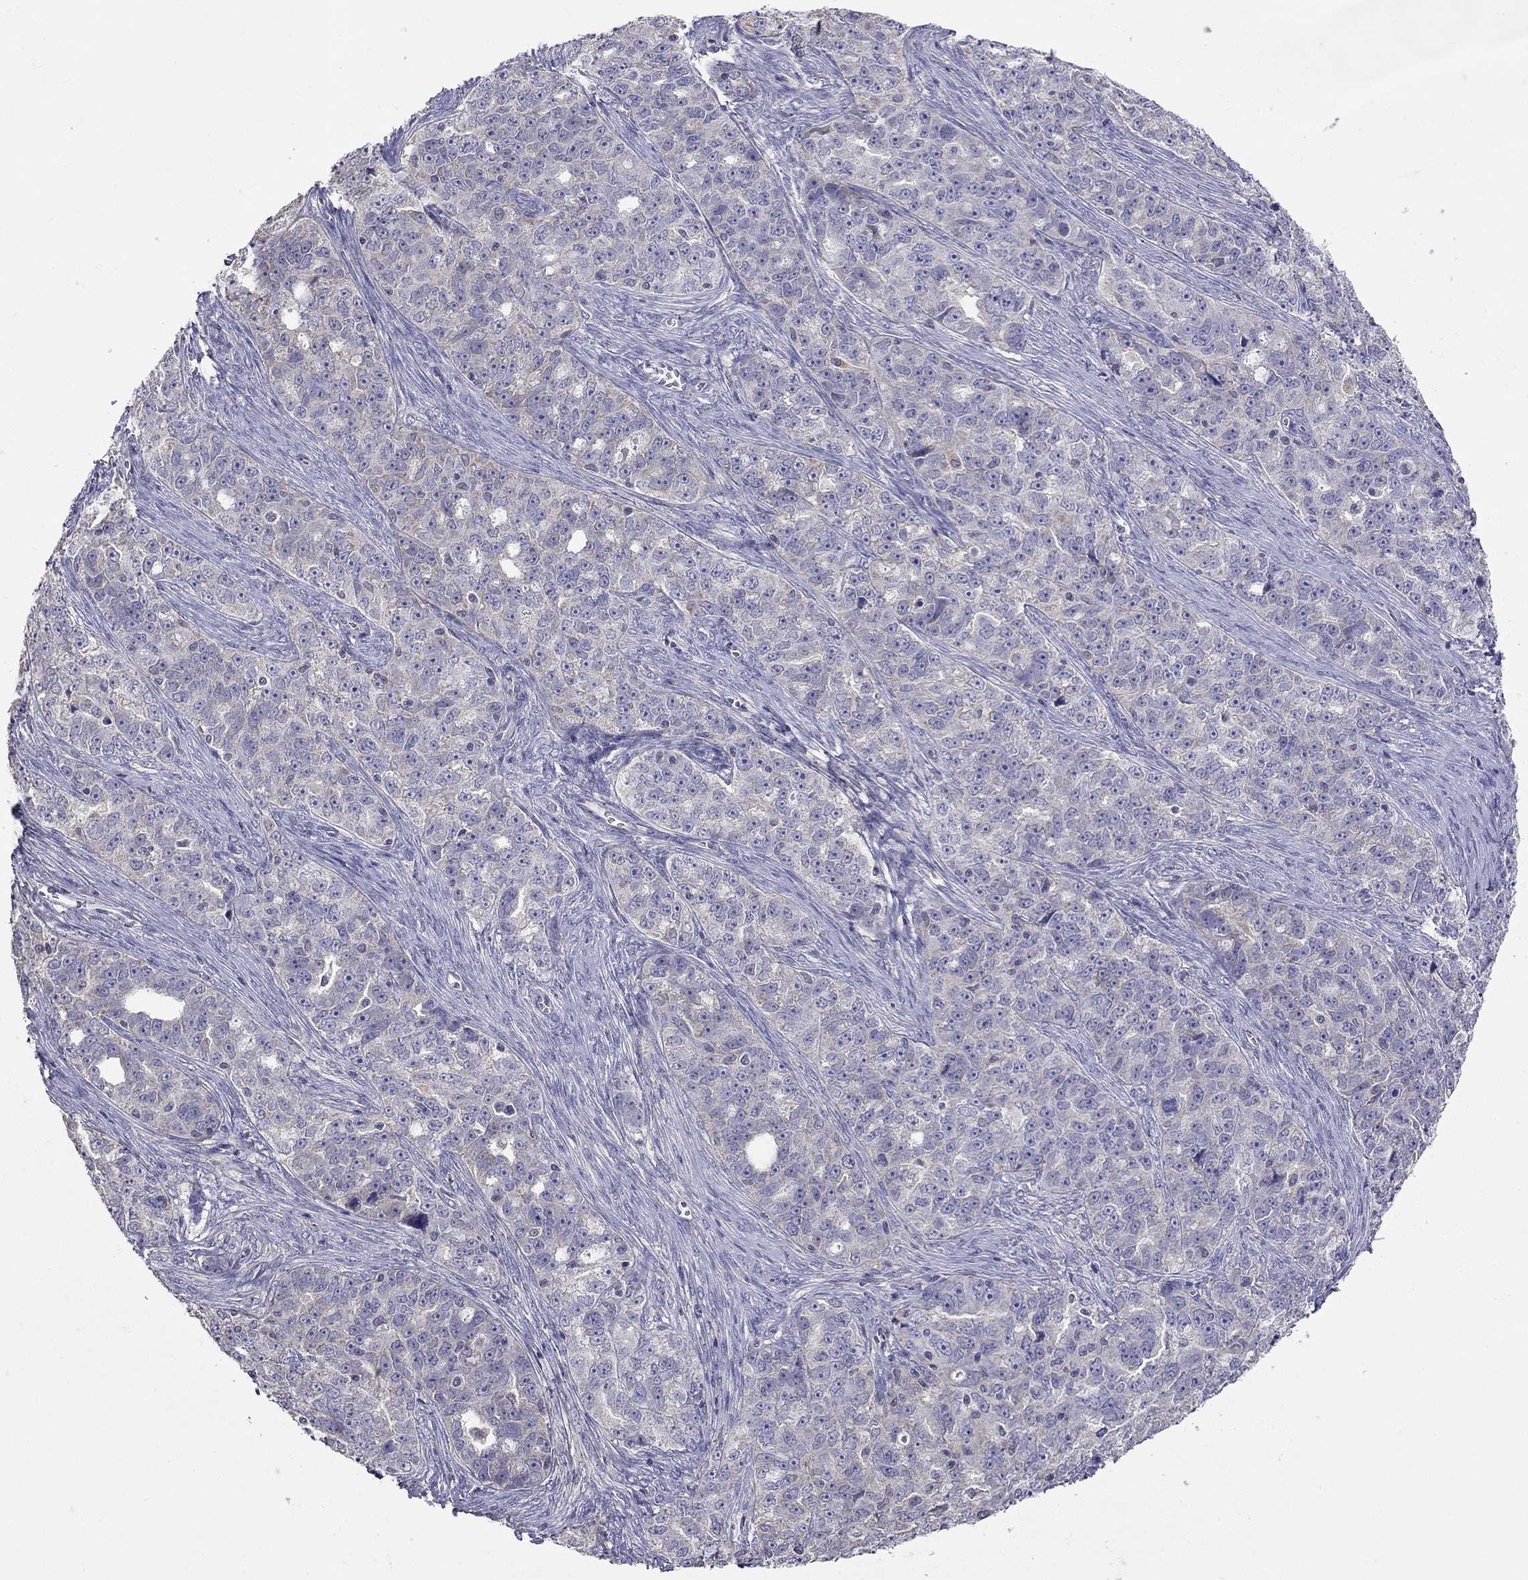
{"staining": {"intensity": "negative", "quantity": "none", "location": "none"}, "tissue": "ovarian cancer", "cell_type": "Tumor cells", "image_type": "cancer", "snomed": [{"axis": "morphology", "description": "Cystadenocarcinoma, serous, NOS"}, {"axis": "topography", "description": "Ovary"}], "caption": "An immunohistochemistry photomicrograph of ovarian cancer (serous cystadenocarcinoma) is shown. There is no staining in tumor cells of ovarian cancer (serous cystadenocarcinoma).", "gene": "RTP5", "patient": {"sex": "female", "age": 51}}